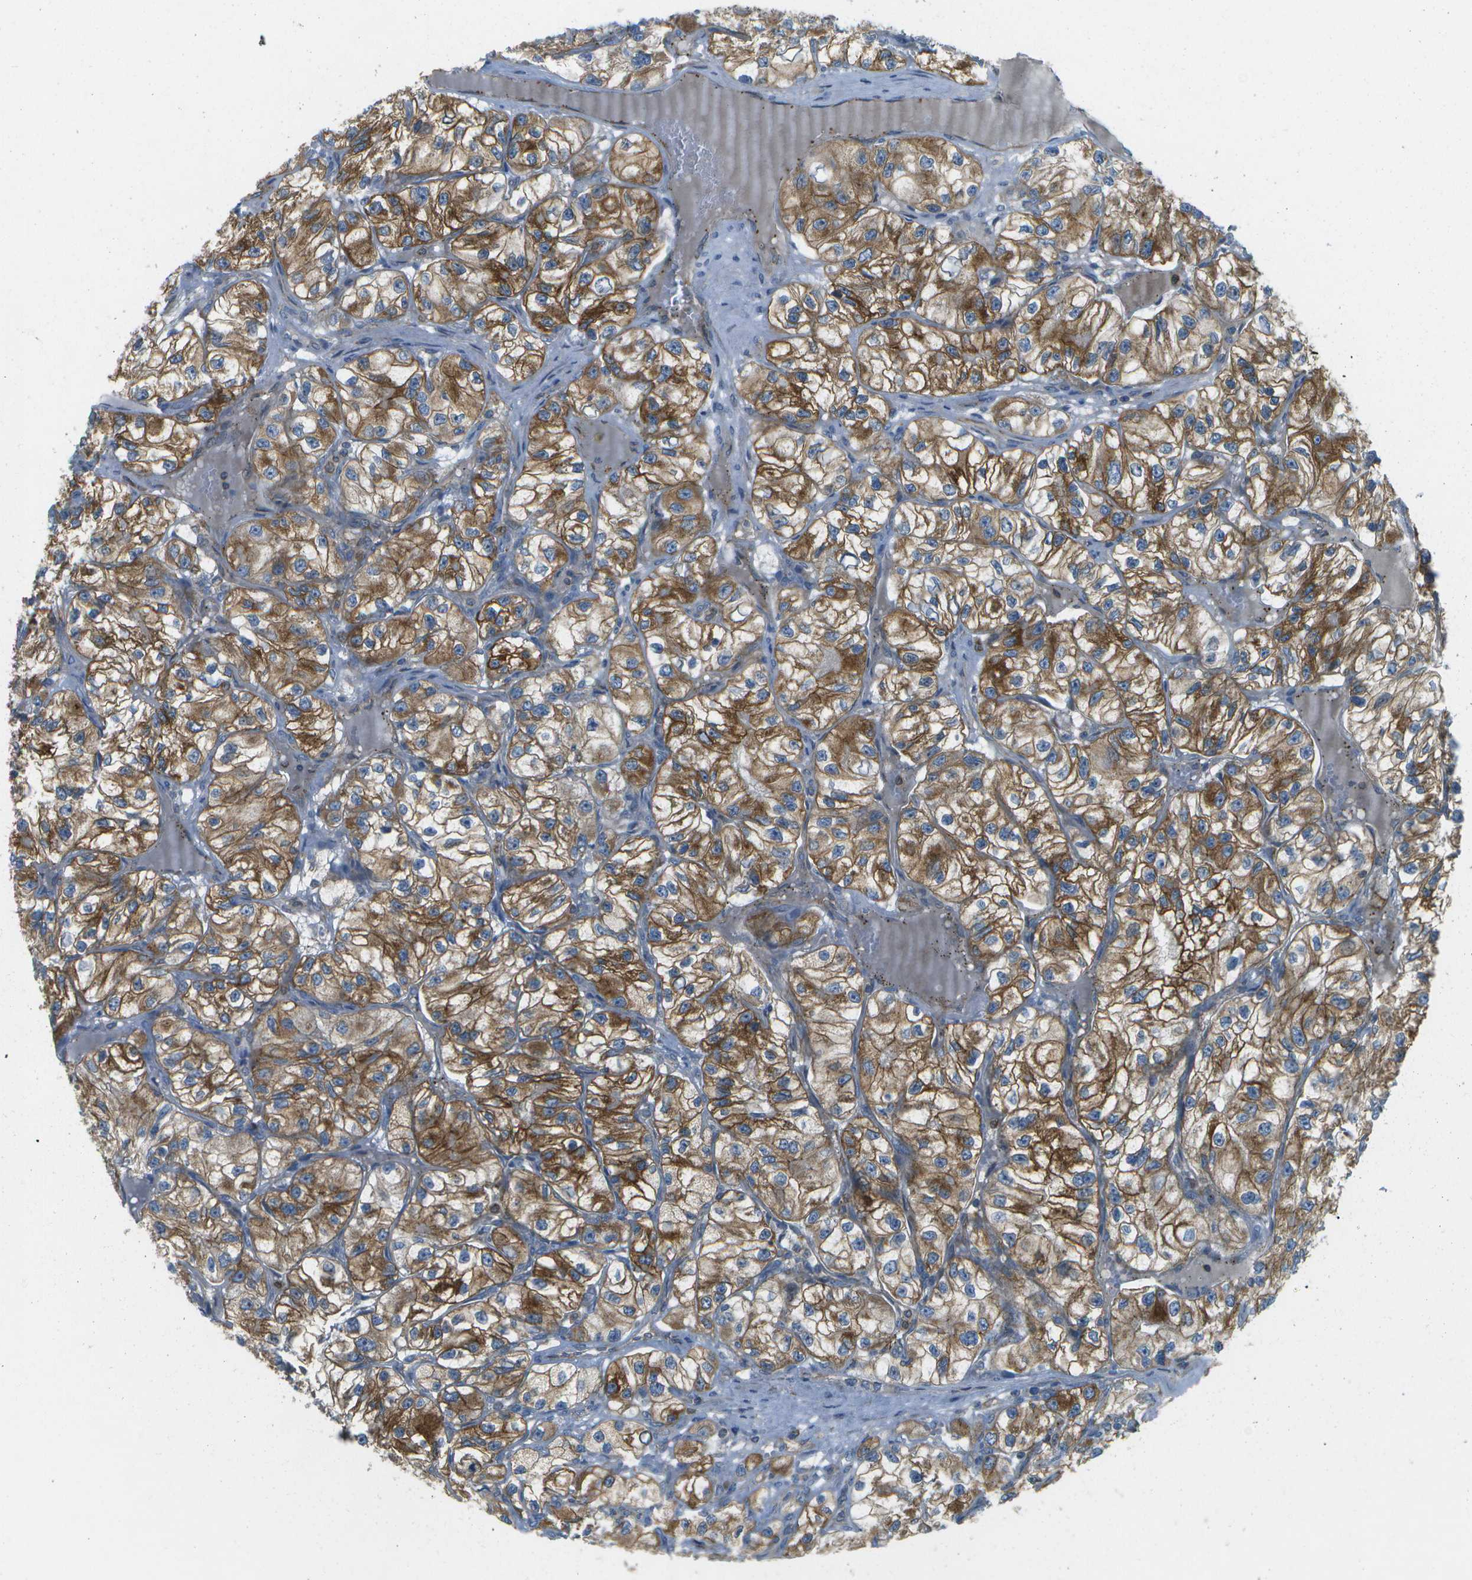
{"staining": {"intensity": "strong", "quantity": ">75%", "location": "cytoplasmic/membranous"}, "tissue": "renal cancer", "cell_type": "Tumor cells", "image_type": "cancer", "snomed": [{"axis": "morphology", "description": "Adenocarcinoma, NOS"}, {"axis": "topography", "description": "Kidney"}], "caption": "Renal cancer stained with a brown dye demonstrates strong cytoplasmic/membranous positive expression in approximately >75% of tumor cells.", "gene": "WNK2", "patient": {"sex": "female", "age": 57}}